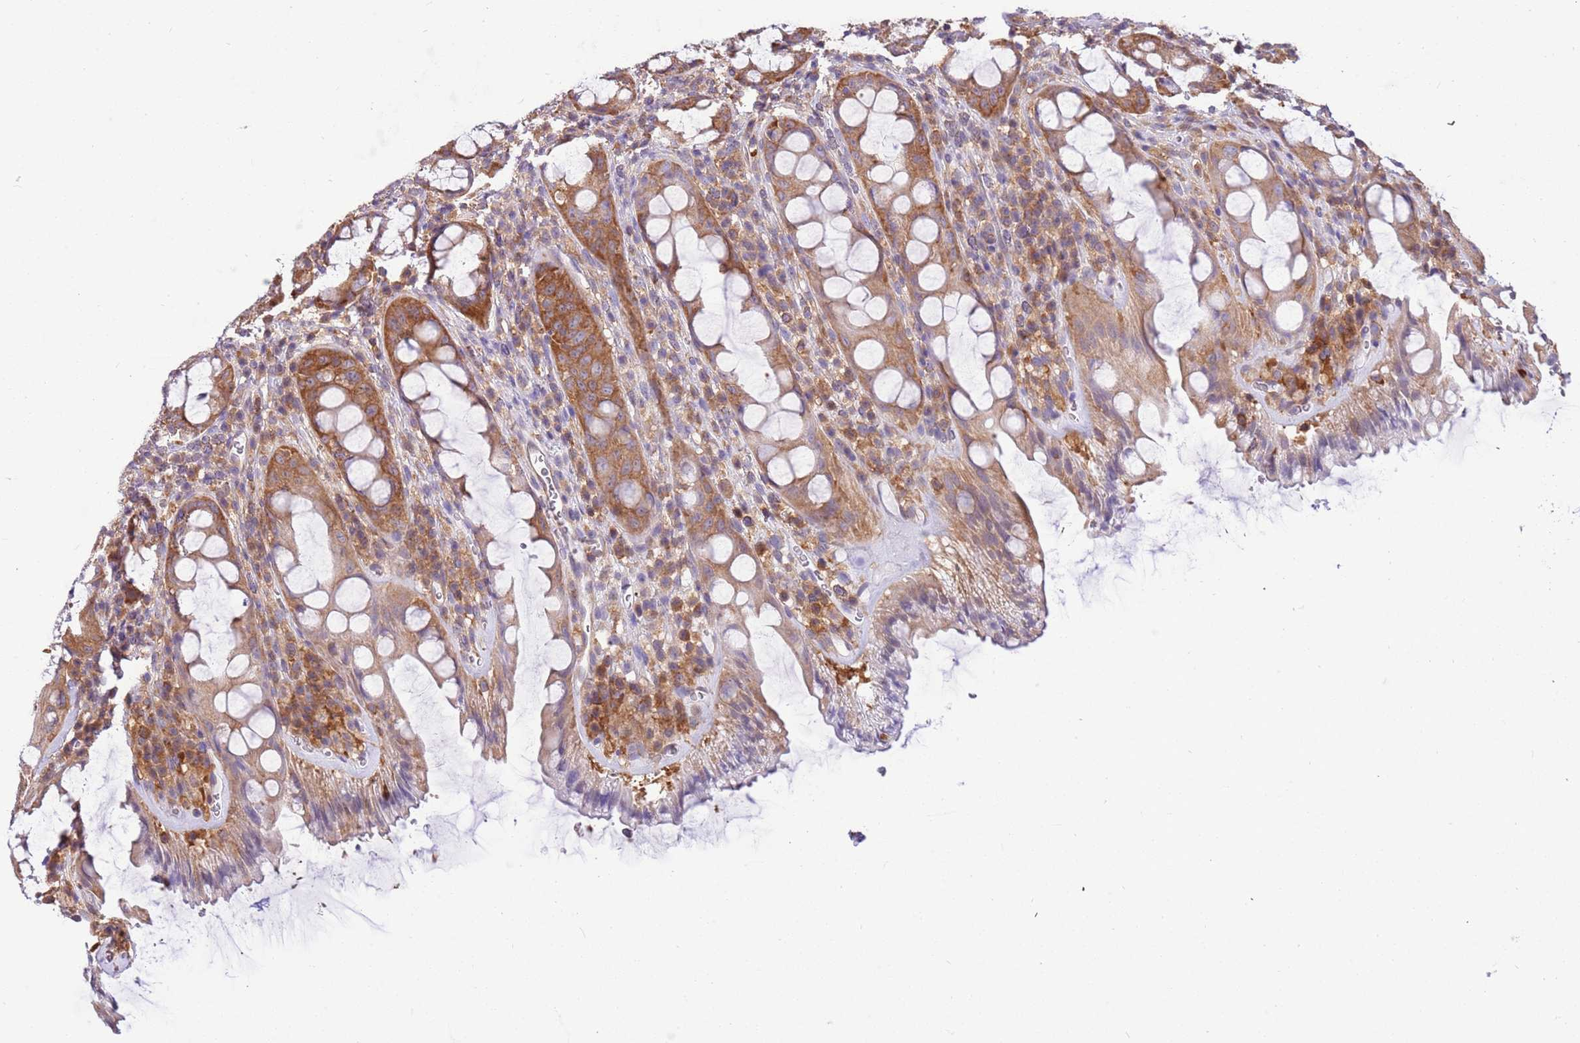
{"staining": {"intensity": "moderate", "quantity": ">75%", "location": "cytoplasmic/membranous"}, "tissue": "rectum", "cell_type": "Glandular cells", "image_type": "normal", "snomed": [{"axis": "morphology", "description": "Normal tissue, NOS"}, {"axis": "topography", "description": "Rectum"}], "caption": "Immunohistochemistry of normal human rectum shows medium levels of moderate cytoplasmic/membranous staining in approximately >75% of glandular cells. Nuclei are stained in blue.", "gene": "STIP1", "patient": {"sex": "female", "age": 57}}